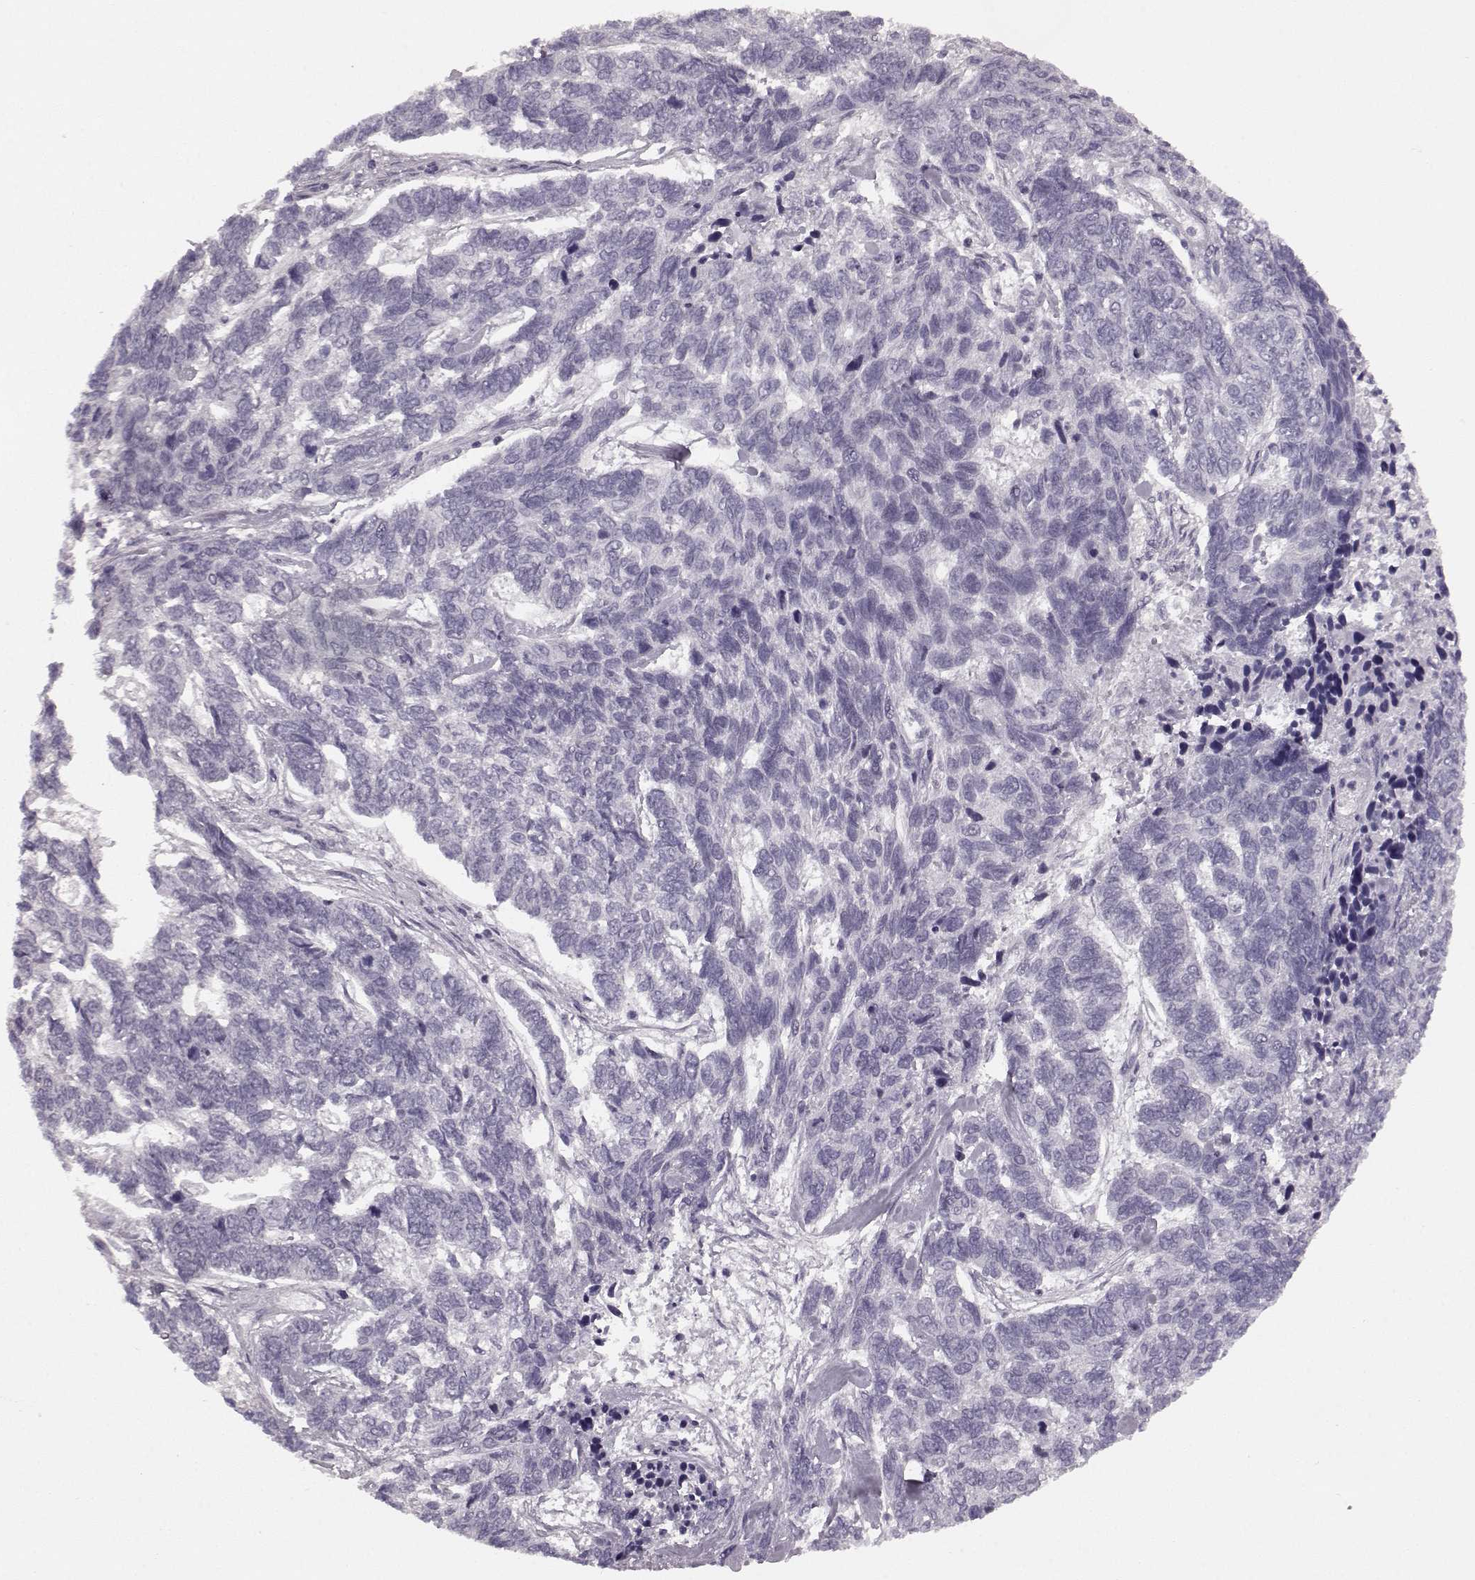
{"staining": {"intensity": "negative", "quantity": "none", "location": "none"}, "tissue": "skin cancer", "cell_type": "Tumor cells", "image_type": "cancer", "snomed": [{"axis": "morphology", "description": "Basal cell carcinoma"}, {"axis": "topography", "description": "Skin"}], "caption": "A high-resolution photomicrograph shows IHC staining of basal cell carcinoma (skin), which exhibits no significant expression in tumor cells.", "gene": "SEMG2", "patient": {"sex": "female", "age": 65}}